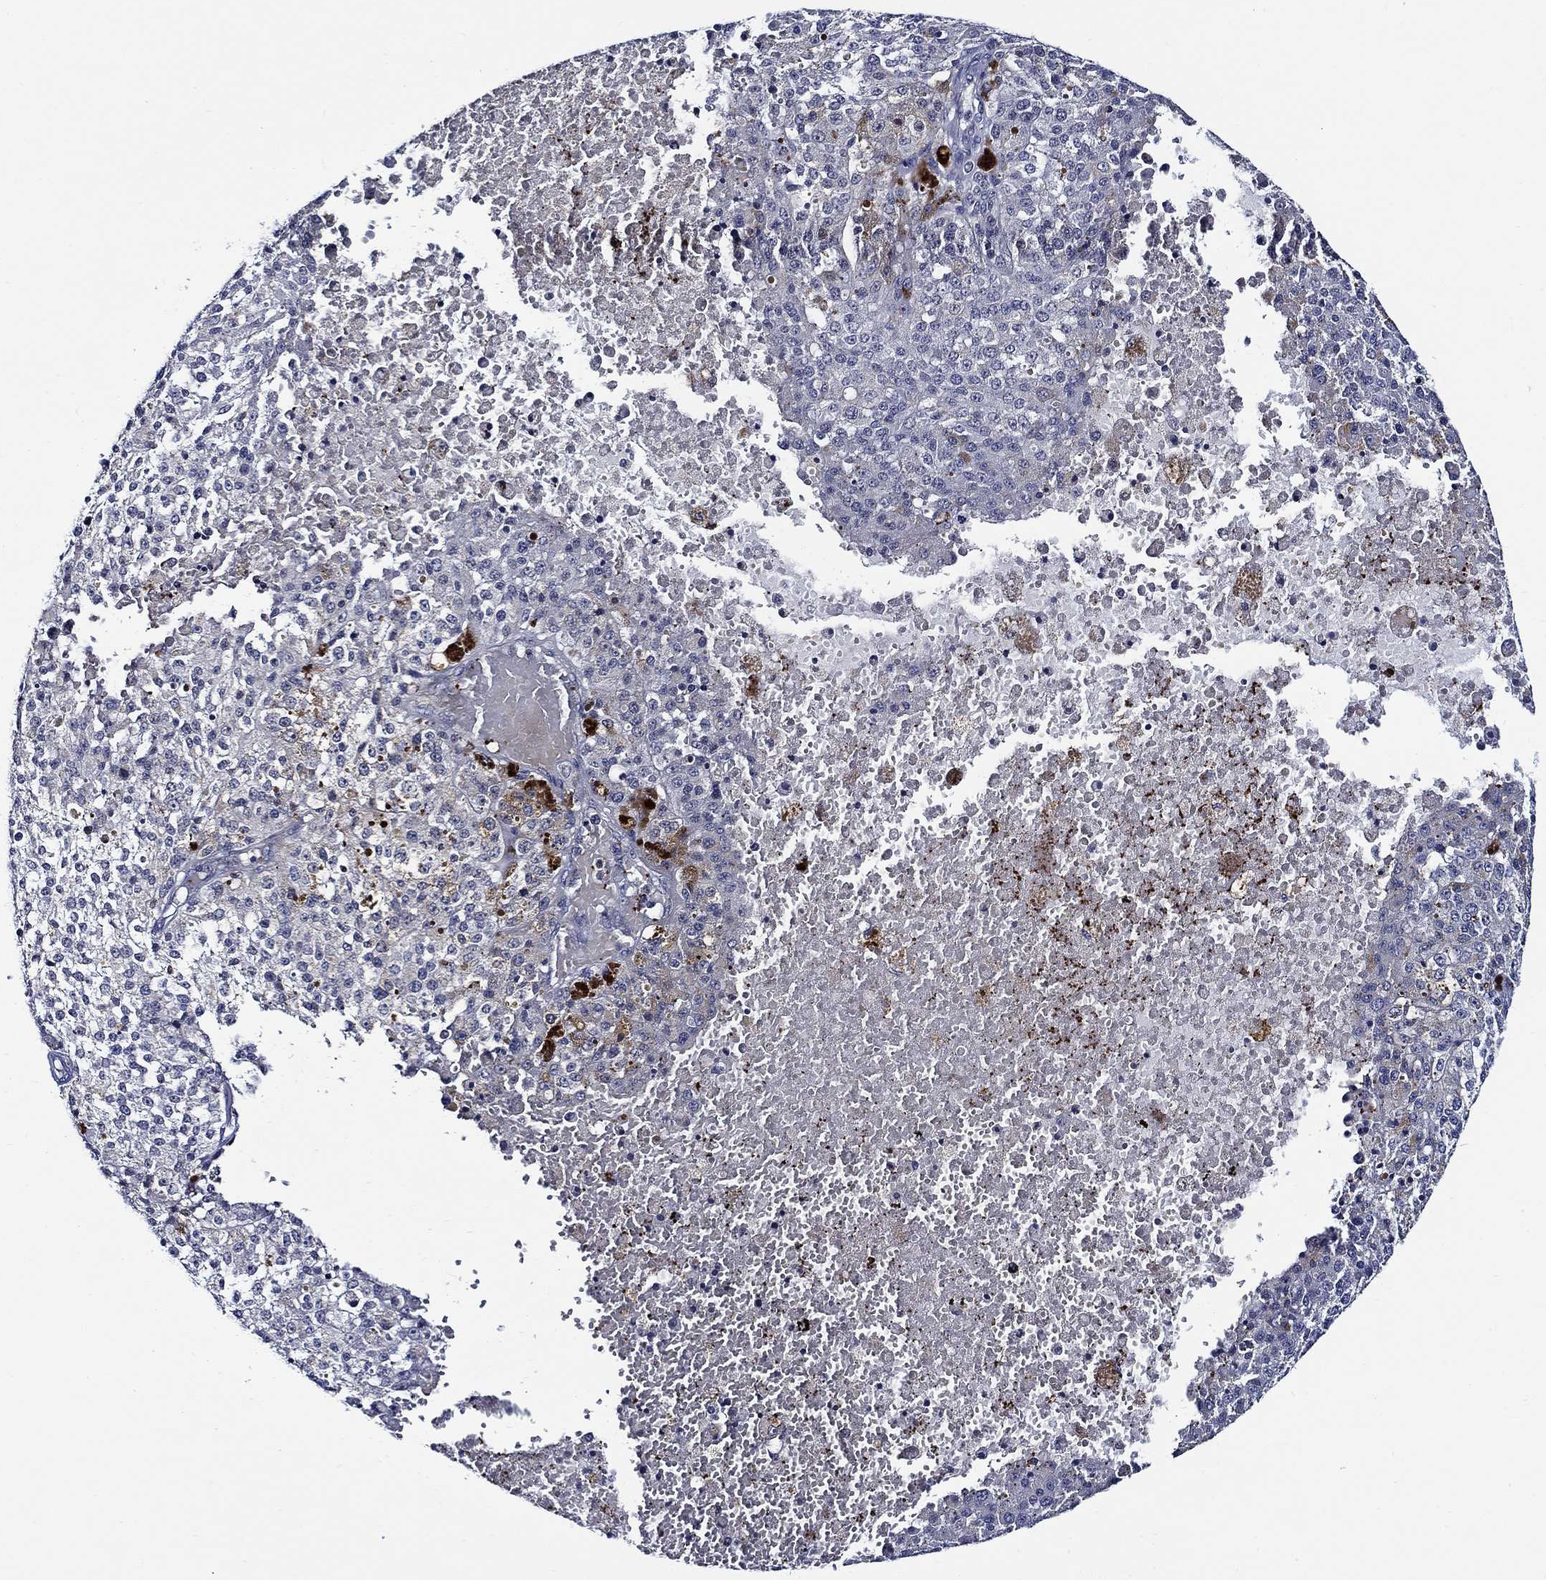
{"staining": {"intensity": "negative", "quantity": "none", "location": "none"}, "tissue": "melanoma", "cell_type": "Tumor cells", "image_type": "cancer", "snomed": [{"axis": "morphology", "description": "Malignant melanoma, Metastatic site"}, {"axis": "topography", "description": "Lymph node"}], "caption": "A histopathology image of malignant melanoma (metastatic site) stained for a protein shows no brown staining in tumor cells.", "gene": "ALOX12", "patient": {"sex": "female", "age": 64}}